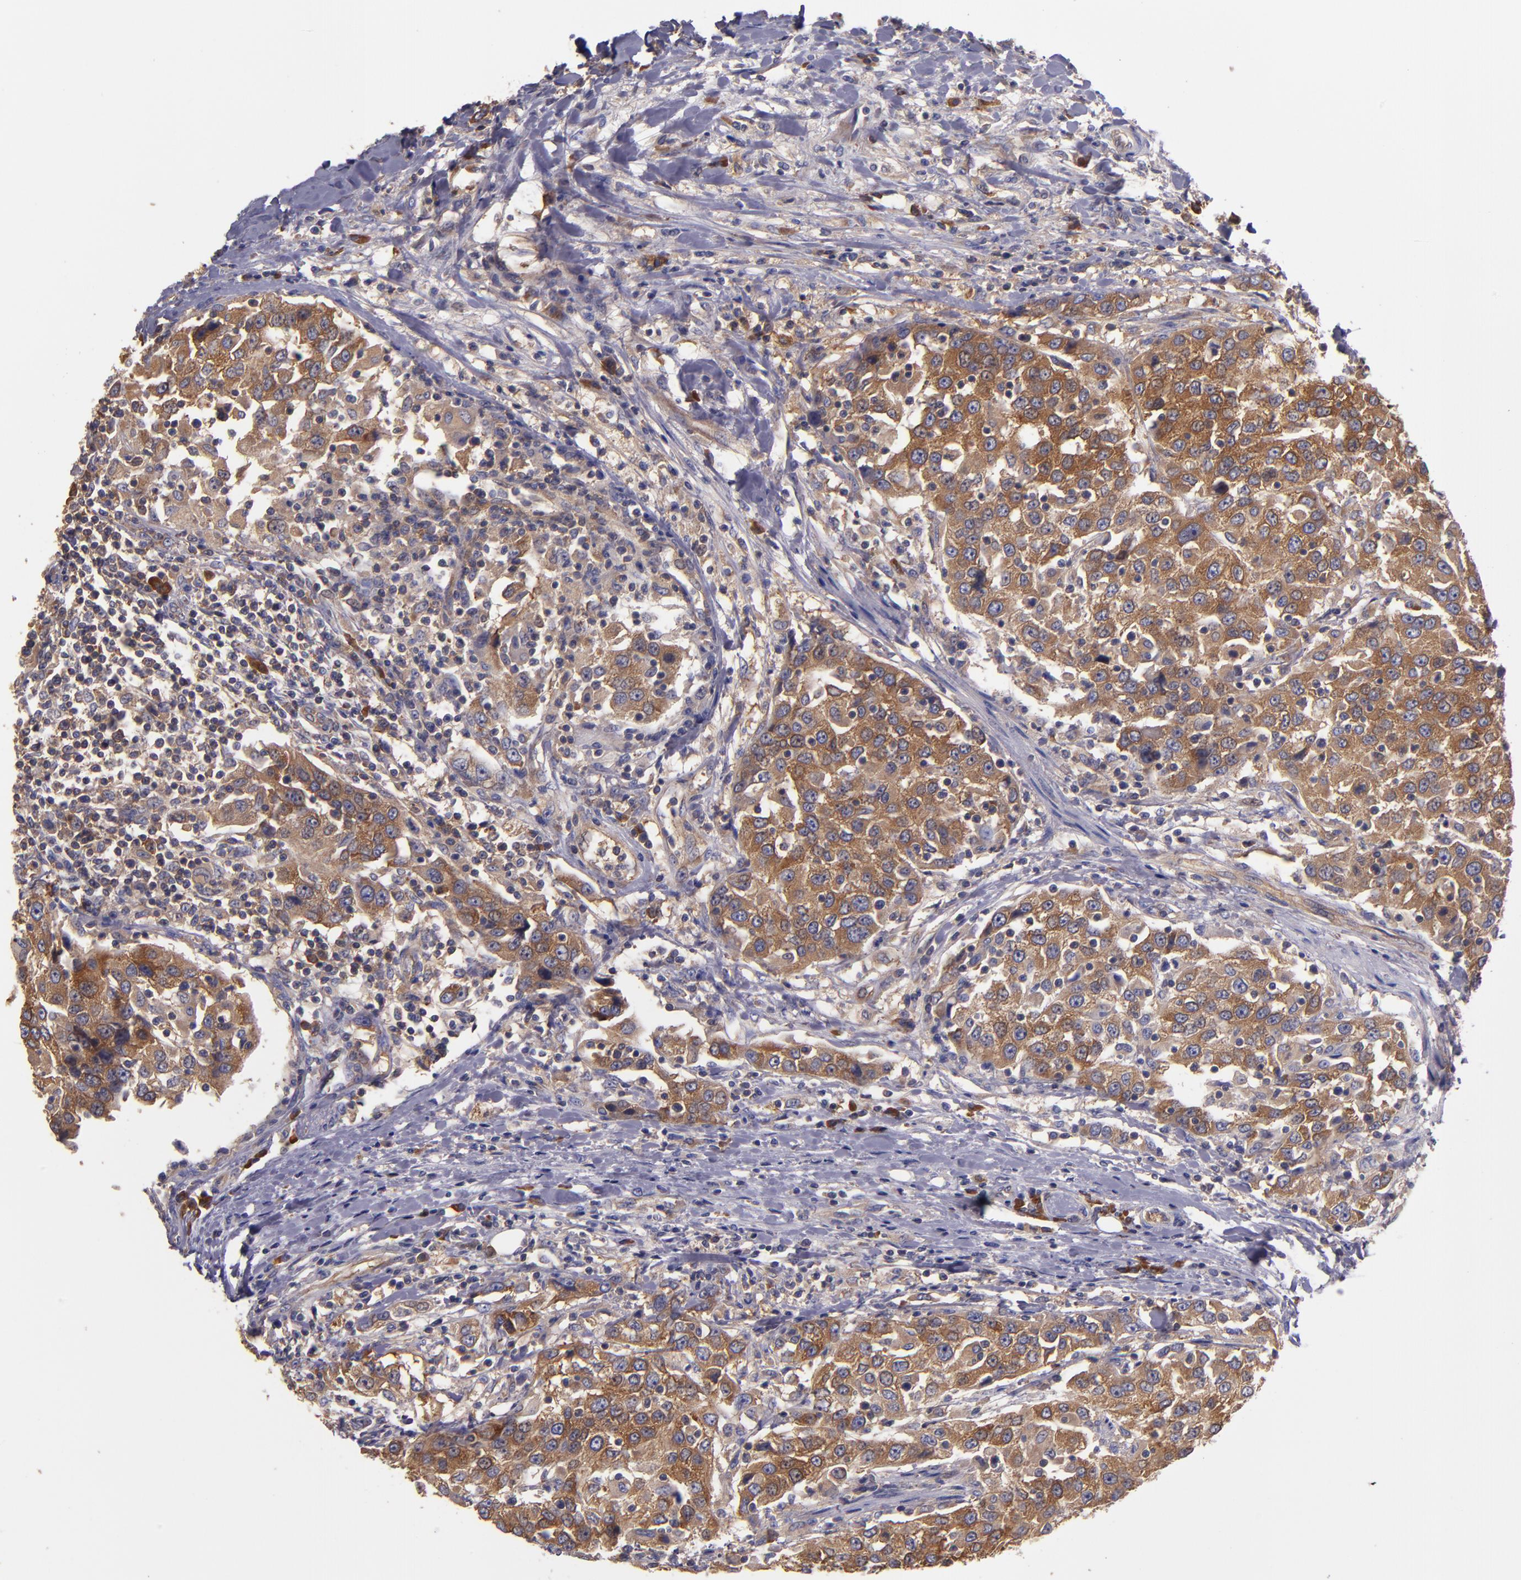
{"staining": {"intensity": "moderate", "quantity": ">75%", "location": "cytoplasmic/membranous"}, "tissue": "urothelial cancer", "cell_type": "Tumor cells", "image_type": "cancer", "snomed": [{"axis": "morphology", "description": "Urothelial carcinoma, High grade"}, {"axis": "topography", "description": "Urinary bladder"}], "caption": "This micrograph demonstrates immunohistochemistry staining of urothelial cancer, with medium moderate cytoplasmic/membranous expression in approximately >75% of tumor cells.", "gene": "CARS1", "patient": {"sex": "female", "age": 80}}